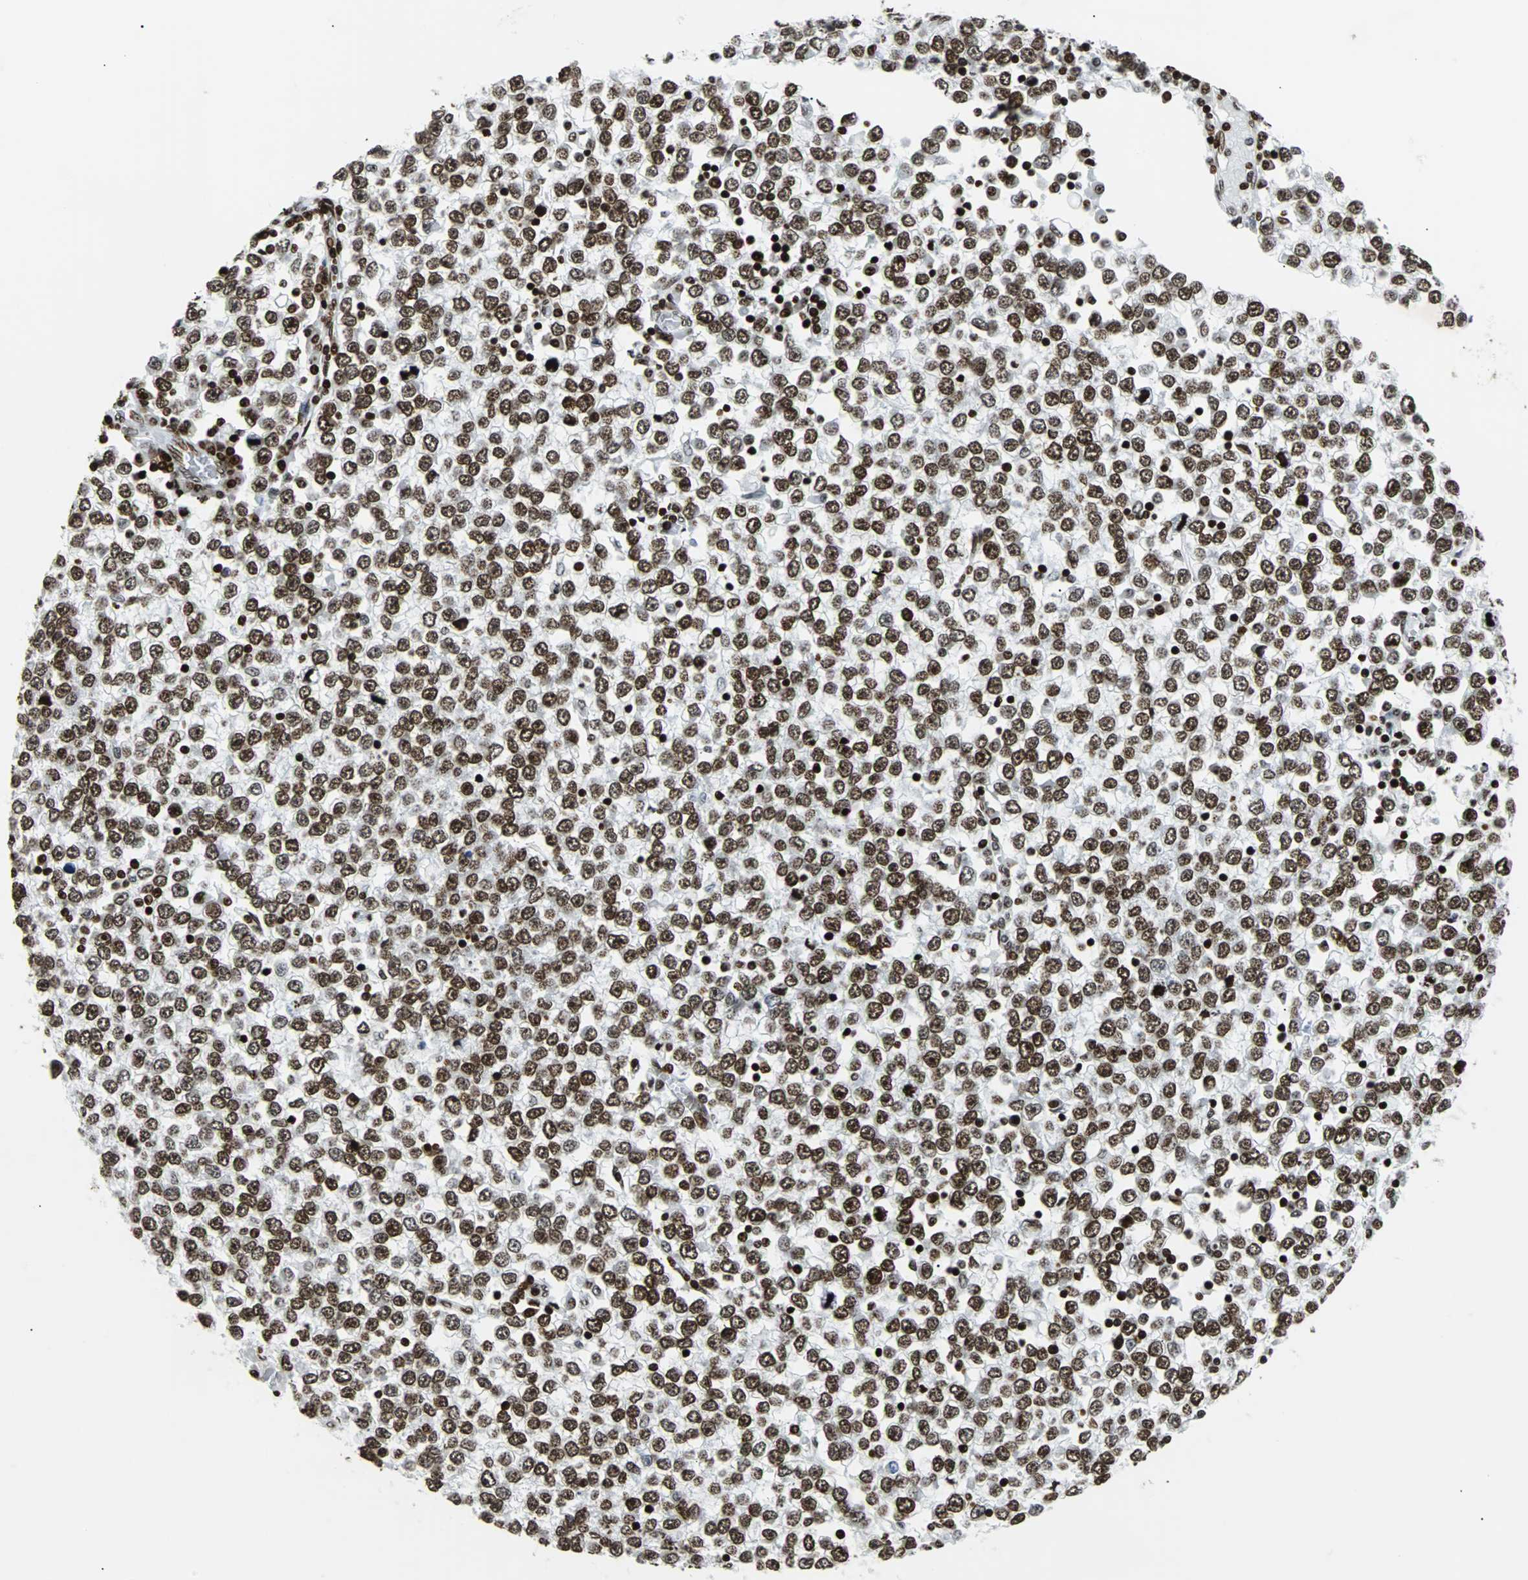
{"staining": {"intensity": "strong", "quantity": ">75%", "location": "nuclear"}, "tissue": "testis cancer", "cell_type": "Tumor cells", "image_type": "cancer", "snomed": [{"axis": "morphology", "description": "Seminoma, NOS"}, {"axis": "topography", "description": "Testis"}], "caption": "Testis cancer (seminoma) tissue shows strong nuclear staining in about >75% of tumor cells, visualized by immunohistochemistry.", "gene": "ZNF131", "patient": {"sex": "male", "age": 65}}